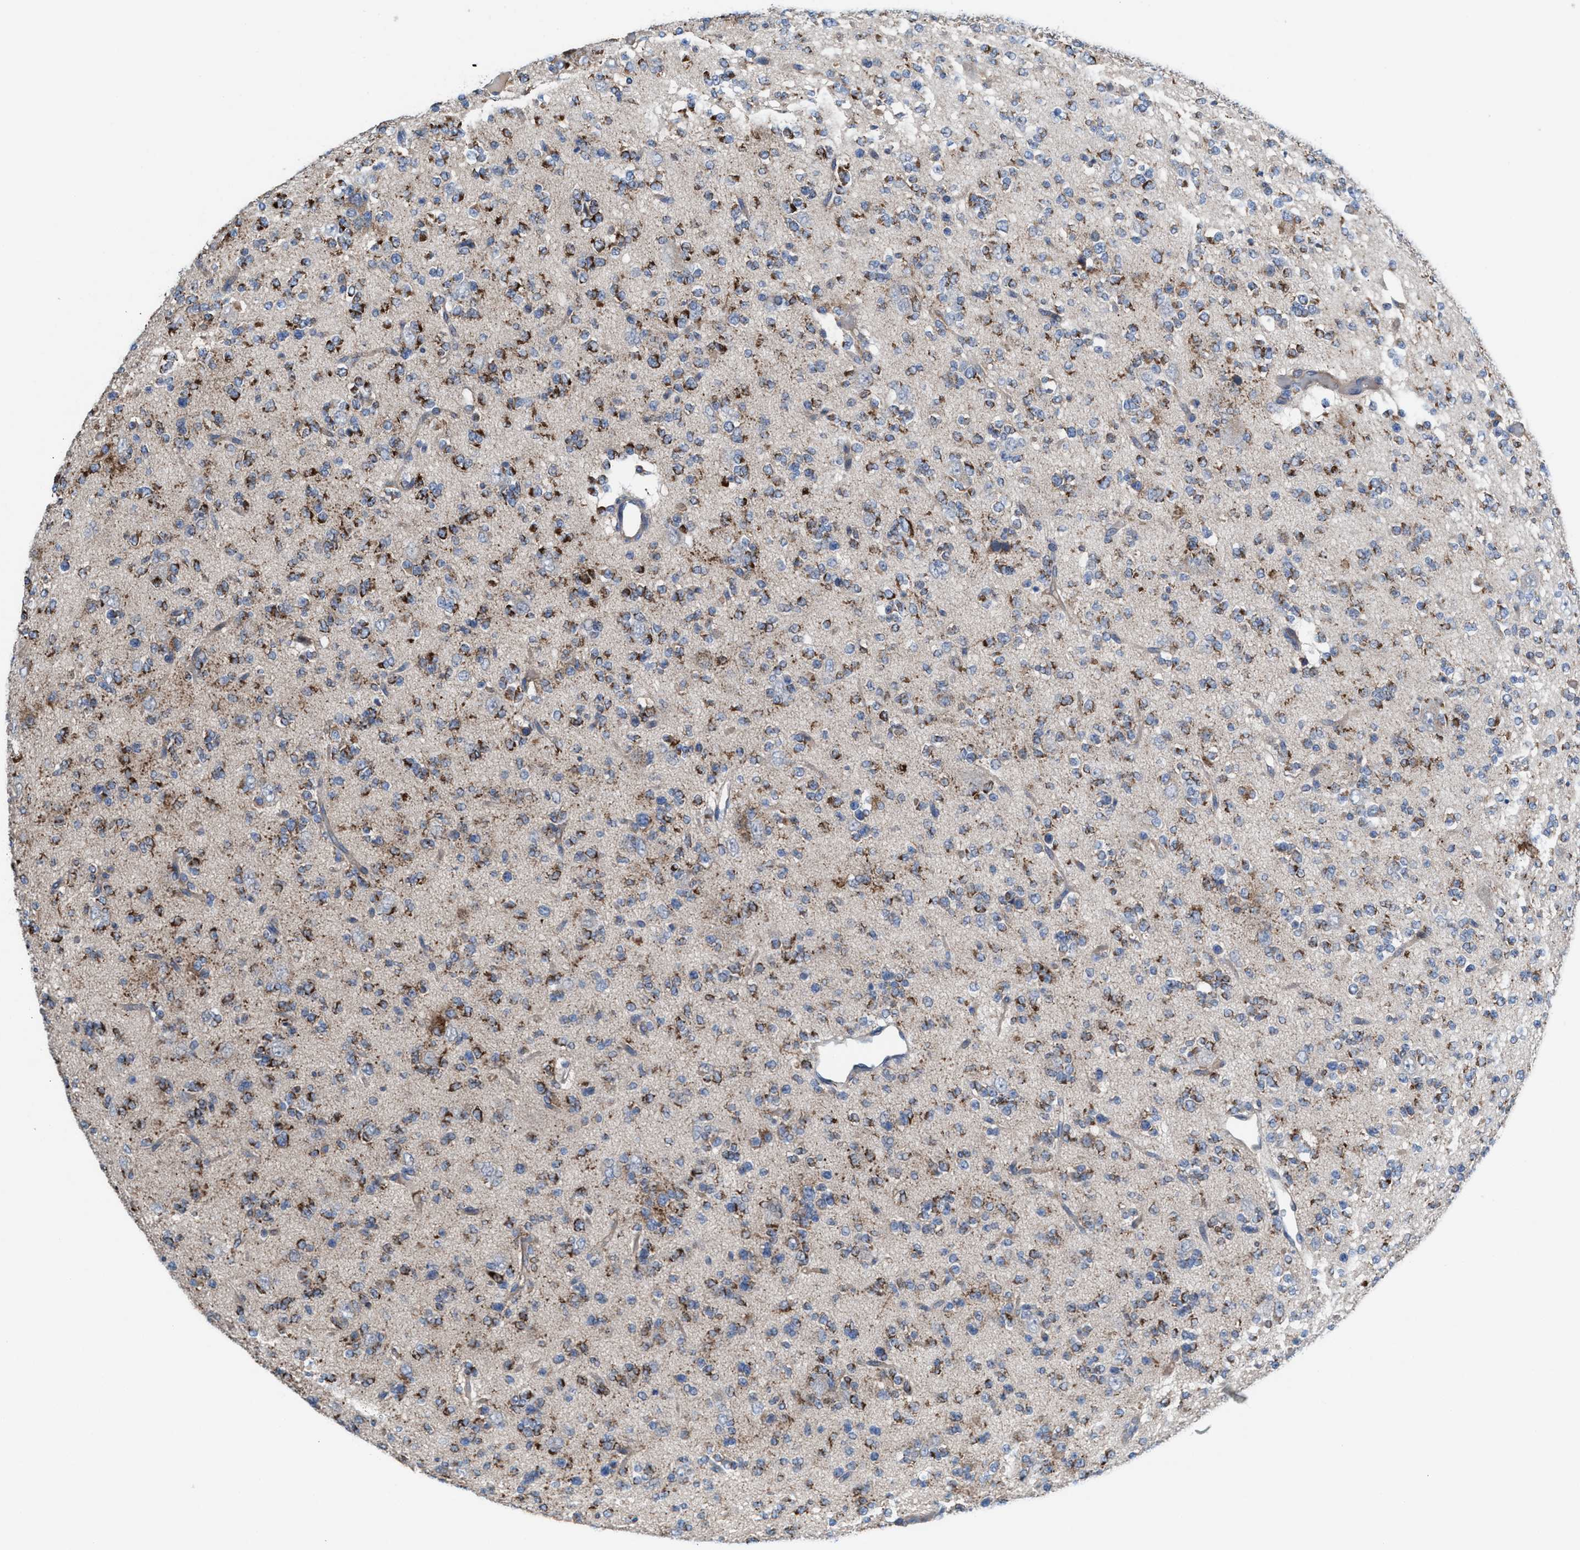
{"staining": {"intensity": "moderate", "quantity": "25%-75%", "location": "cytoplasmic/membranous"}, "tissue": "glioma", "cell_type": "Tumor cells", "image_type": "cancer", "snomed": [{"axis": "morphology", "description": "Glioma, malignant, Low grade"}, {"axis": "topography", "description": "Brain"}], "caption": "Moderate cytoplasmic/membranous protein expression is present in approximately 25%-75% of tumor cells in glioma.", "gene": "MRM1", "patient": {"sex": "male", "age": 38}}